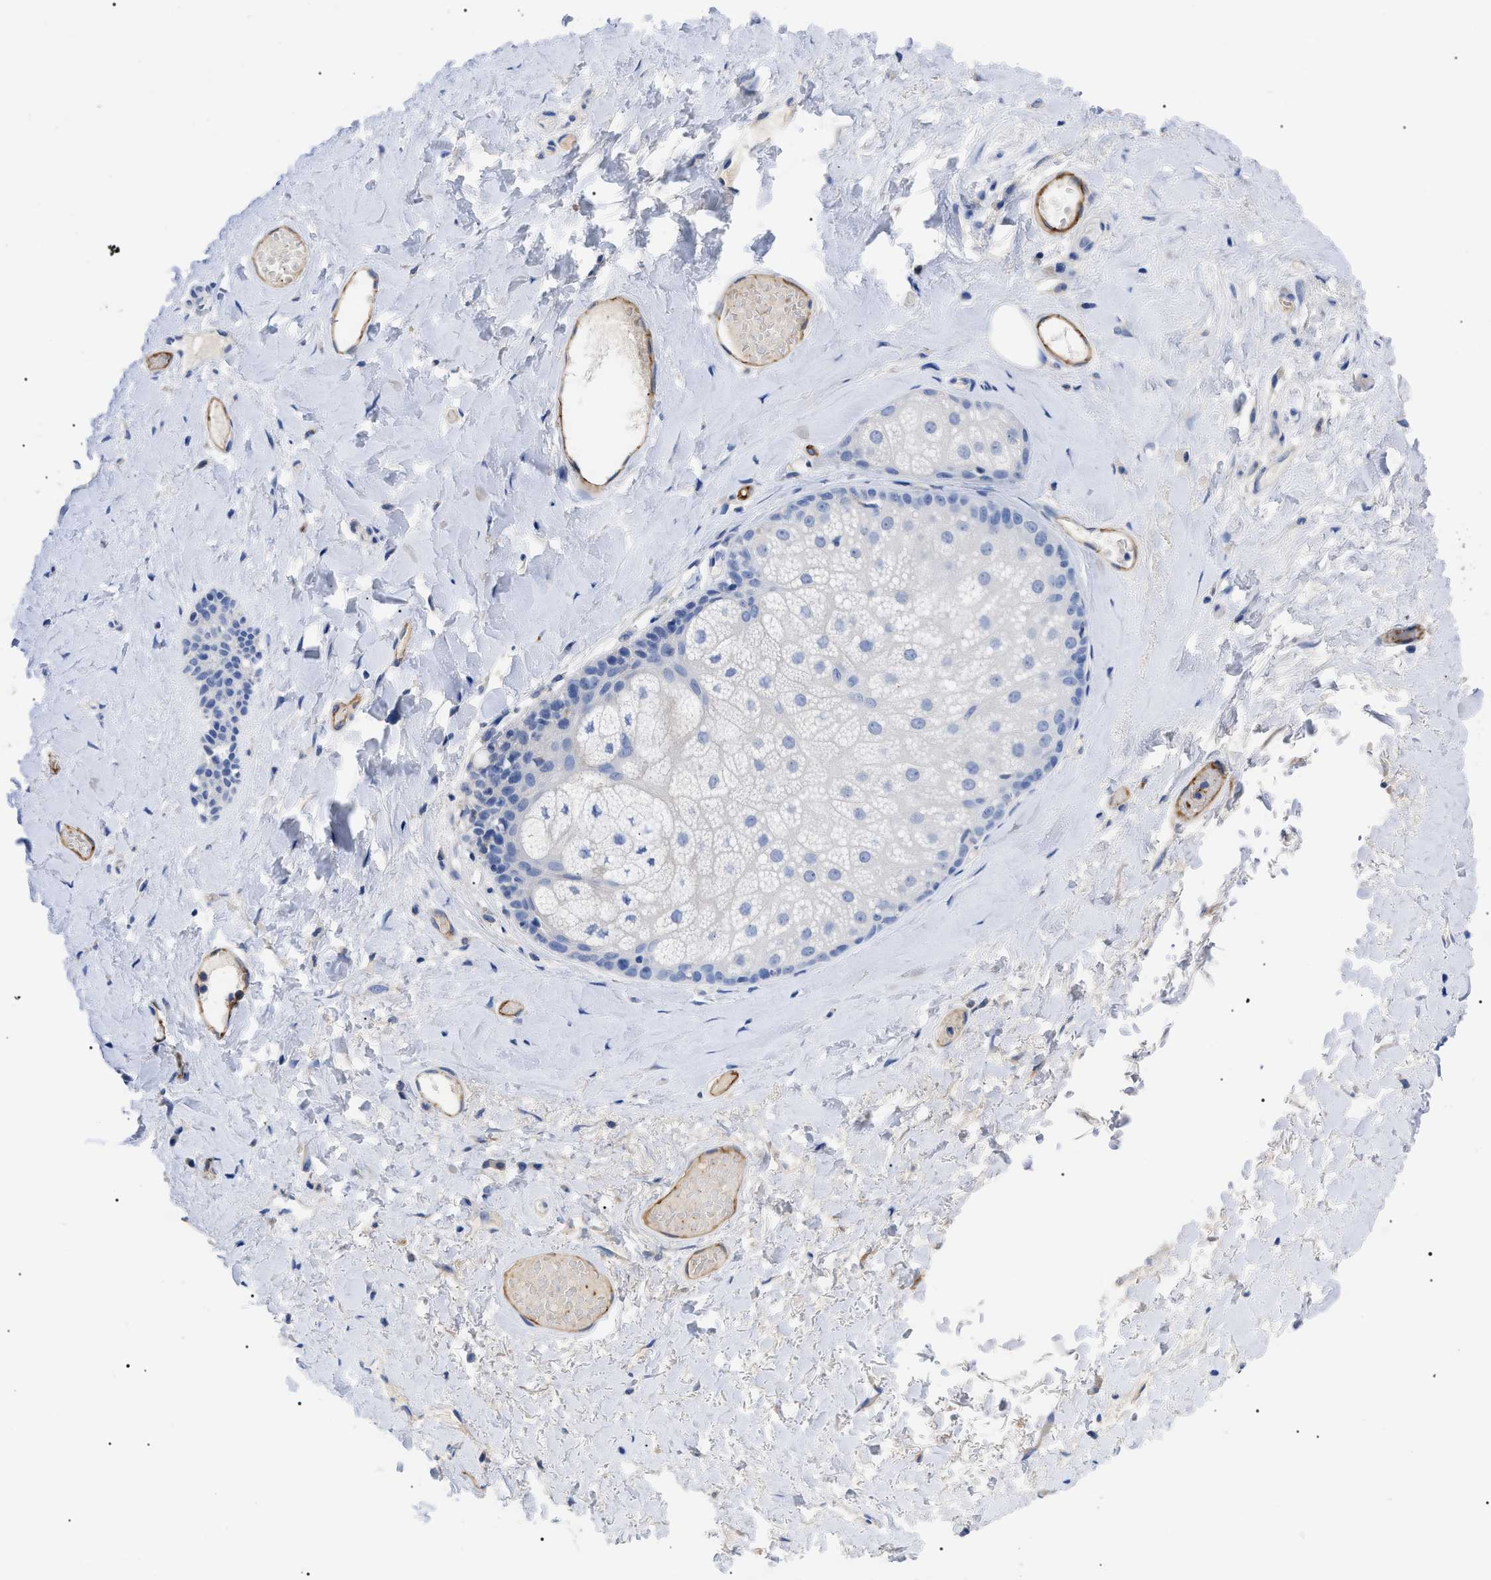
{"staining": {"intensity": "negative", "quantity": "none", "location": "none"}, "tissue": "skin", "cell_type": "Epidermal cells", "image_type": "normal", "snomed": [{"axis": "morphology", "description": "Normal tissue, NOS"}, {"axis": "topography", "description": "Anal"}], "caption": "Immunohistochemistry micrograph of benign human skin stained for a protein (brown), which shows no expression in epidermal cells.", "gene": "ACKR1", "patient": {"sex": "male", "age": 69}}